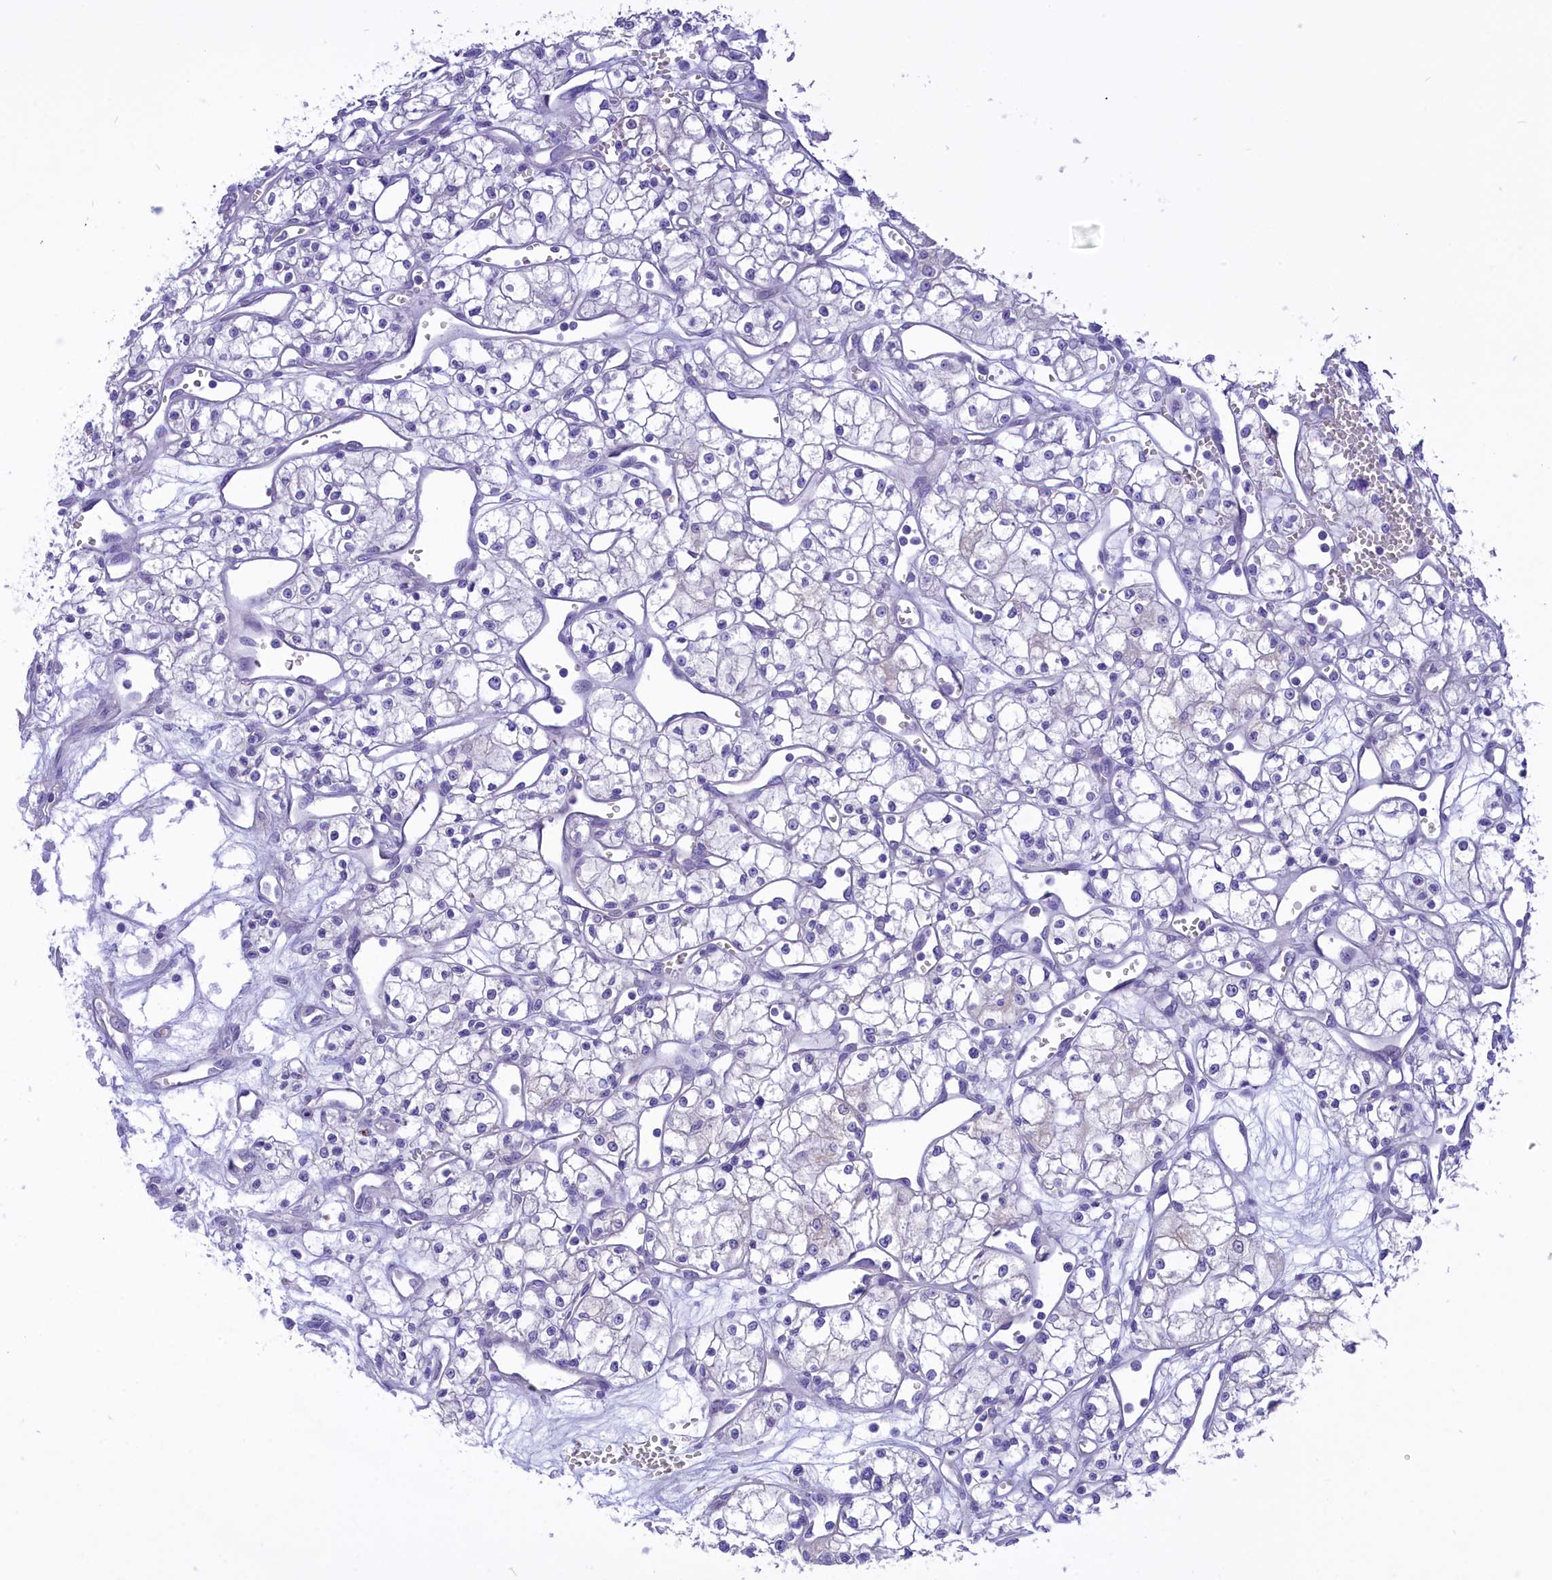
{"staining": {"intensity": "negative", "quantity": "none", "location": "none"}, "tissue": "renal cancer", "cell_type": "Tumor cells", "image_type": "cancer", "snomed": [{"axis": "morphology", "description": "Adenocarcinoma, NOS"}, {"axis": "topography", "description": "Kidney"}], "caption": "Adenocarcinoma (renal) stained for a protein using IHC shows no staining tumor cells.", "gene": "DCAF16", "patient": {"sex": "male", "age": 59}}